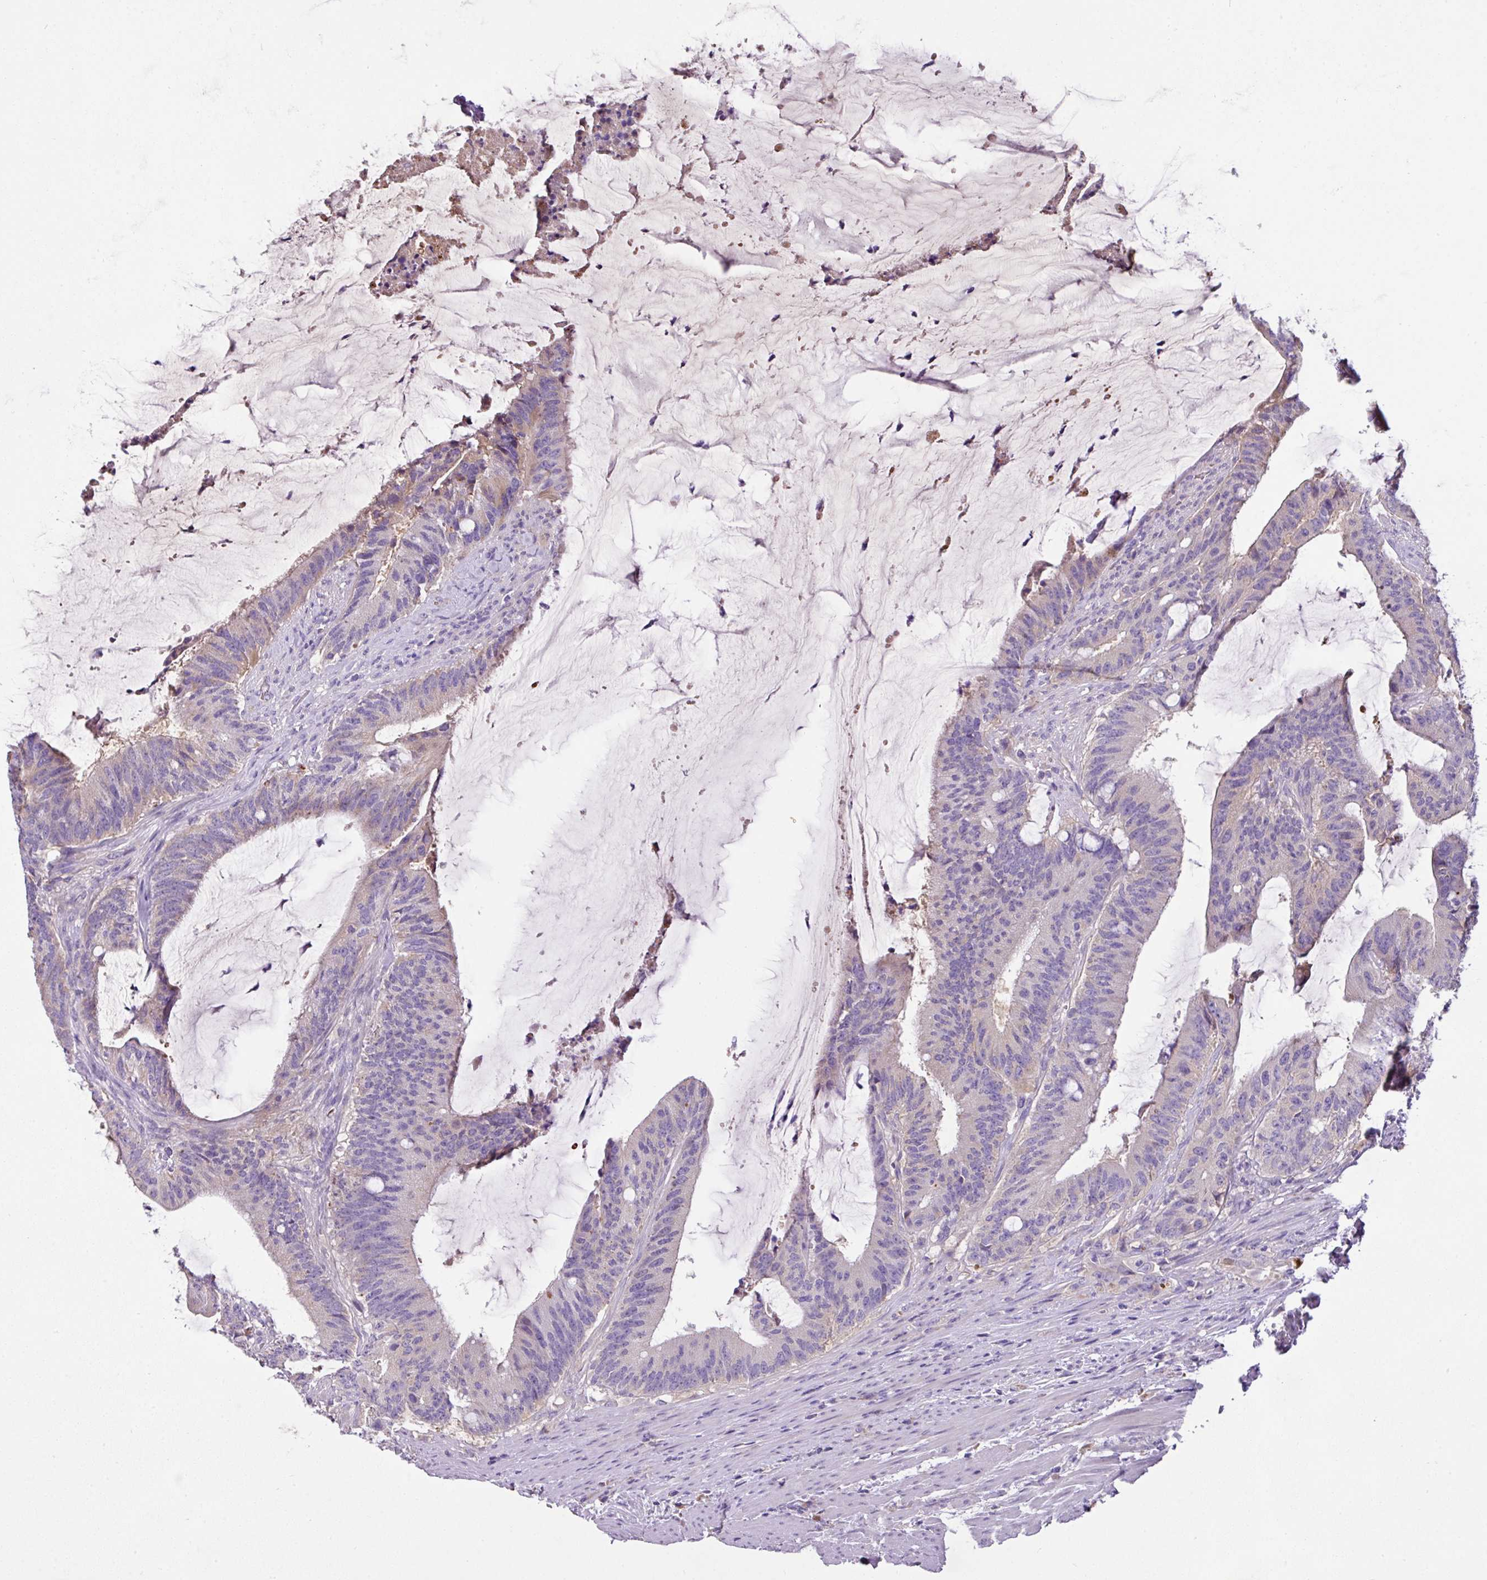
{"staining": {"intensity": "weak", "quantity": "<25%", "location": "cytoplasmic/membranous"}, "tissue": "colorectal cancer", "cell_type": "Tumor cells", "image_type": "cancer", "snomed": [{"axis": "morphology", "description": "Adenocarcinoma, NOS"}, {"axis": "topography", "description": "Colon"}], "caption": "Adenocarcinoma (colorectal) was stained to show a protein in brown. There is no significant staining in tumor cells.", "gene": "ANXA2R", "patient": {"sex": "female", "age": 43}}